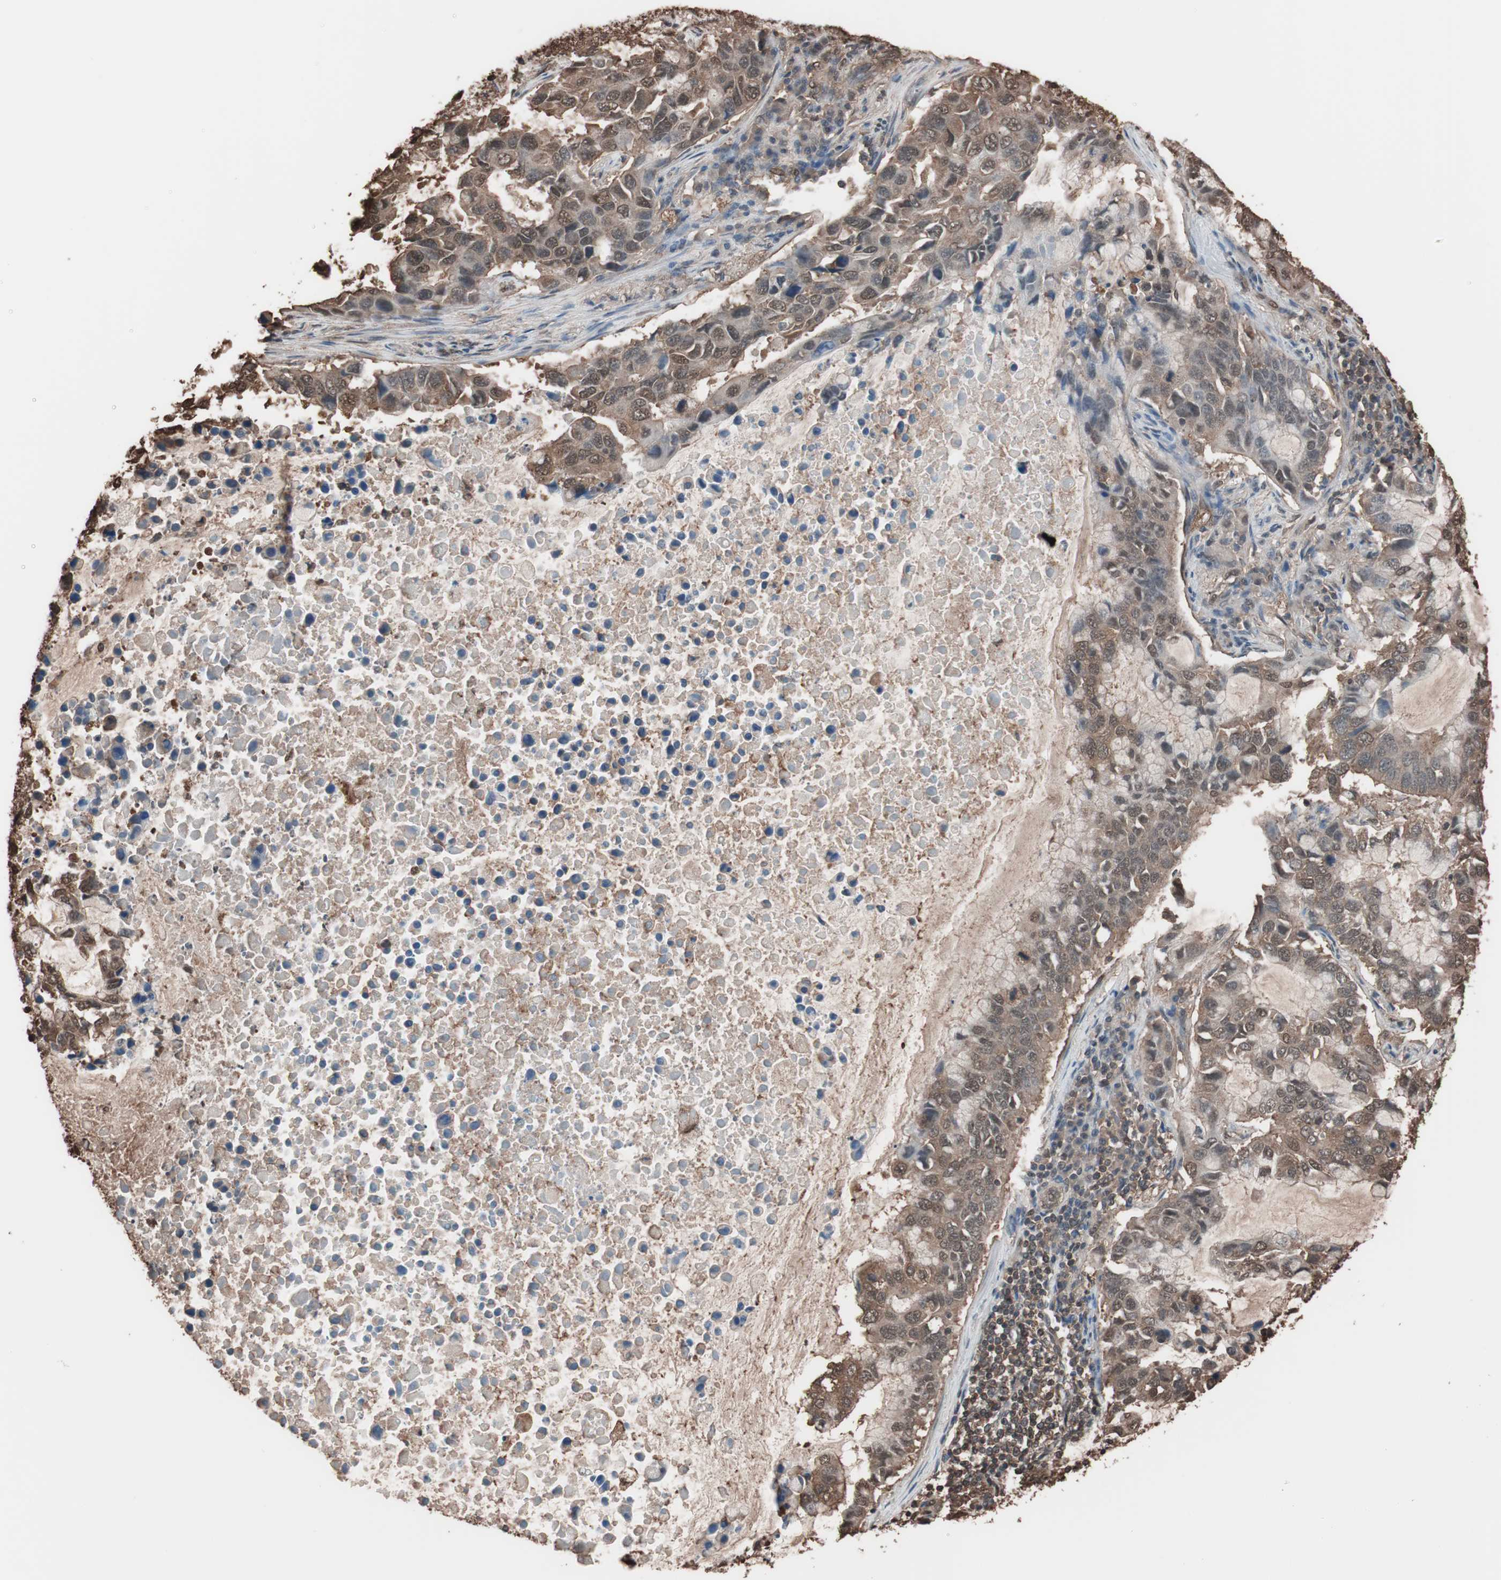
{"staining": {"intensity": "moderate", "quantity": ">75%", "location": "cytoplasmic/membranous"}, "tissue": "lung cancer", "cell_type": "Tumor cells", "image_type": "cancer", "snomed": [{"axis": "morphology", "description": "Adenocarcinoma, NOS"}, {"axis": "topography", "description": "Lung"}], "caption": "Moderate cytoplasmic/membranous staining is seen in about >75% of tumor cells in adenocarcinoma (lung).", "gene": "CALM2", "patient": {"sex": "male", "age": 64}}